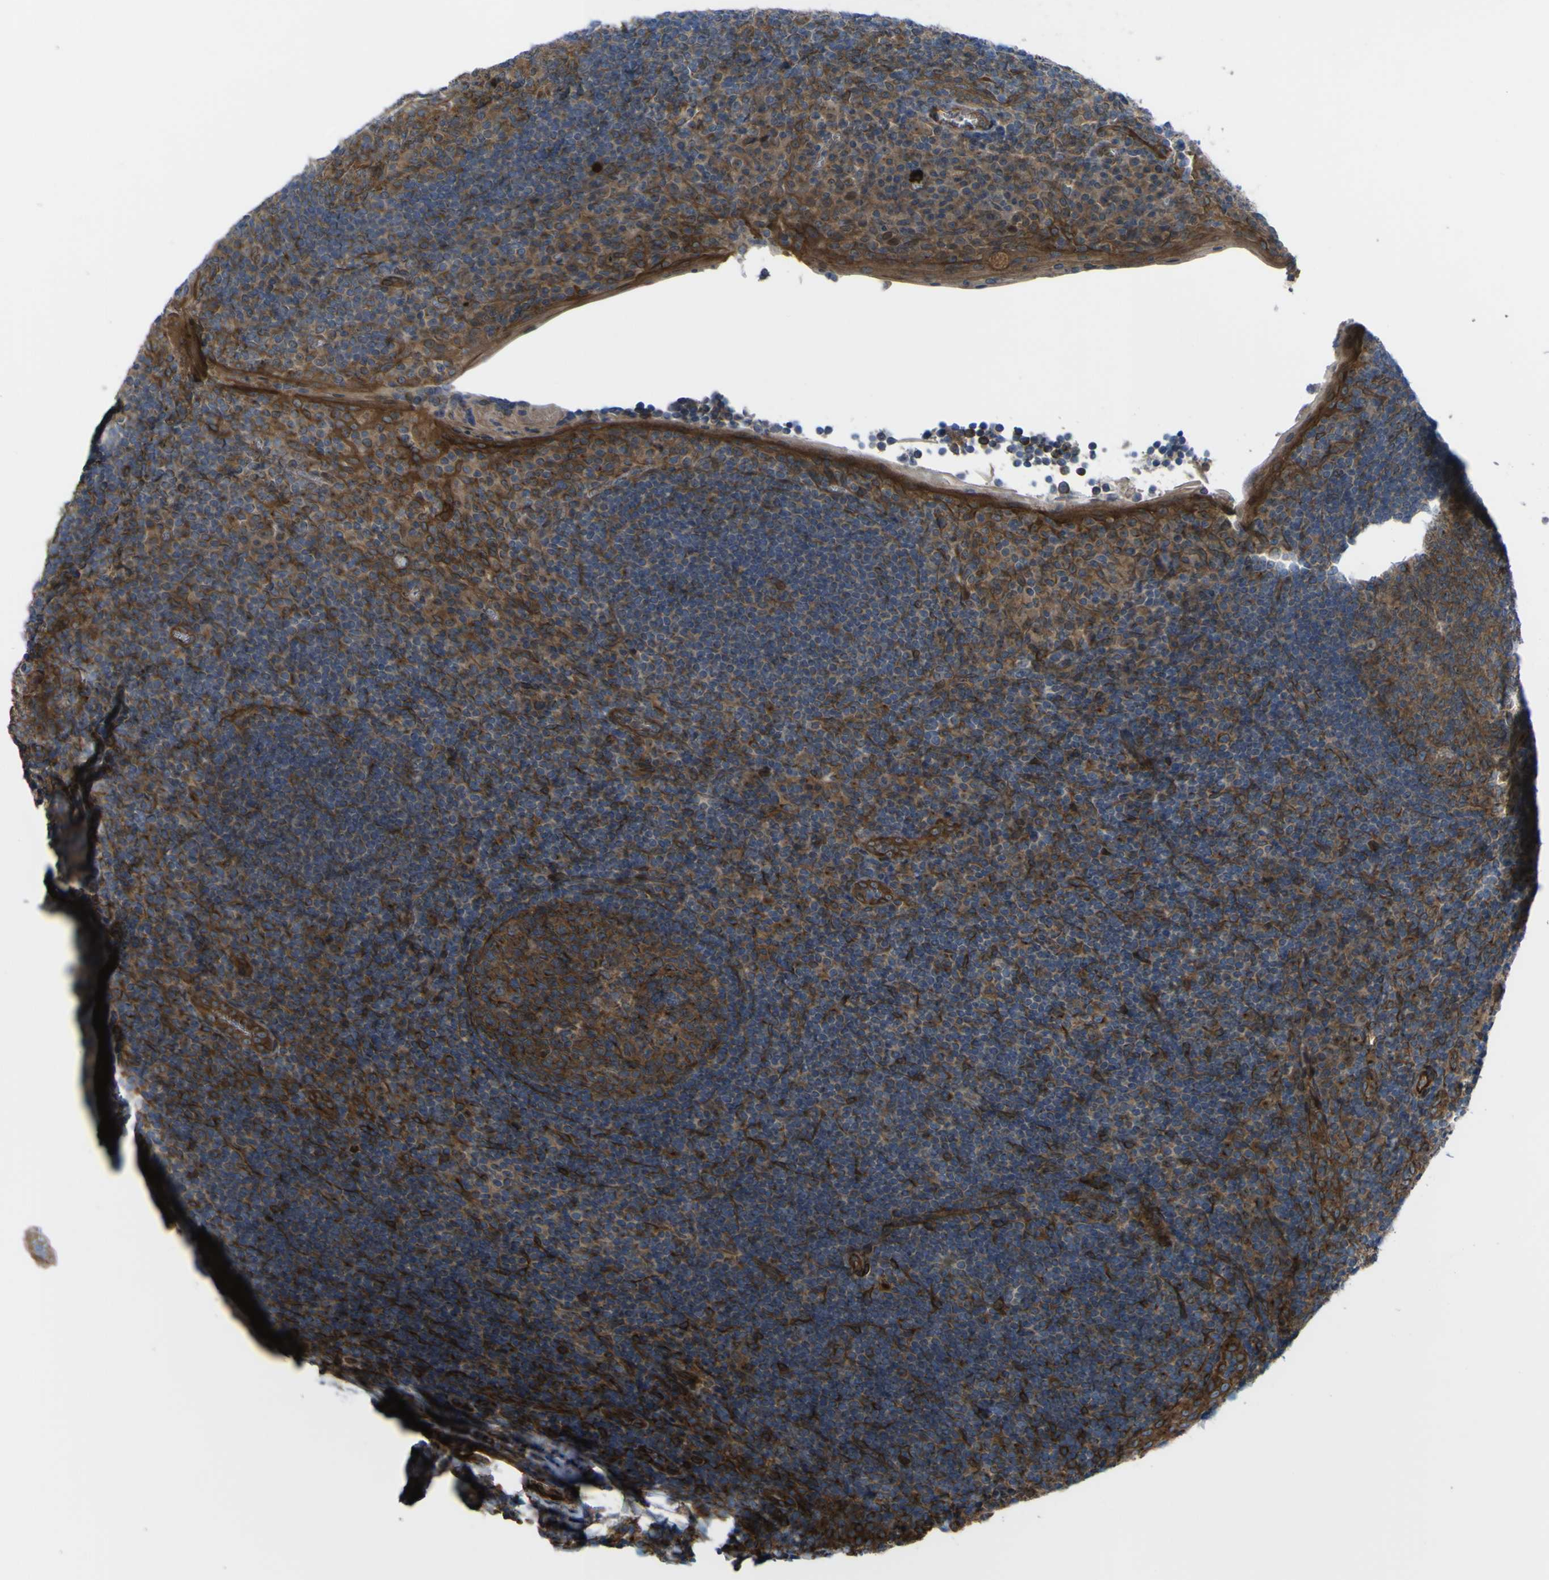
{"staining": {"intensity": "moderate", "quantity": ">75%", "location": "cytoplasmic/membranous"}, "tissue": "tonsil", "cell_type": "Germinal center cells", "image_type": "normal", "snomed": [{"axis": "morphology", "description": "Normal tissue, NOS"}, {"axis": "topography", "description": "Tonsil"}], "caption": "High-magnification brightfield microscopy of benign tonsil stained with DAB (brown) and counterstained with hematoxylin (blue). germinal center cells exhibit moderate cytoplasmic/membranous positivity is appreciated in approximately>75% of cells.", "gene": "FBXO30", "patient": {"sex": "male", "age": 37}}